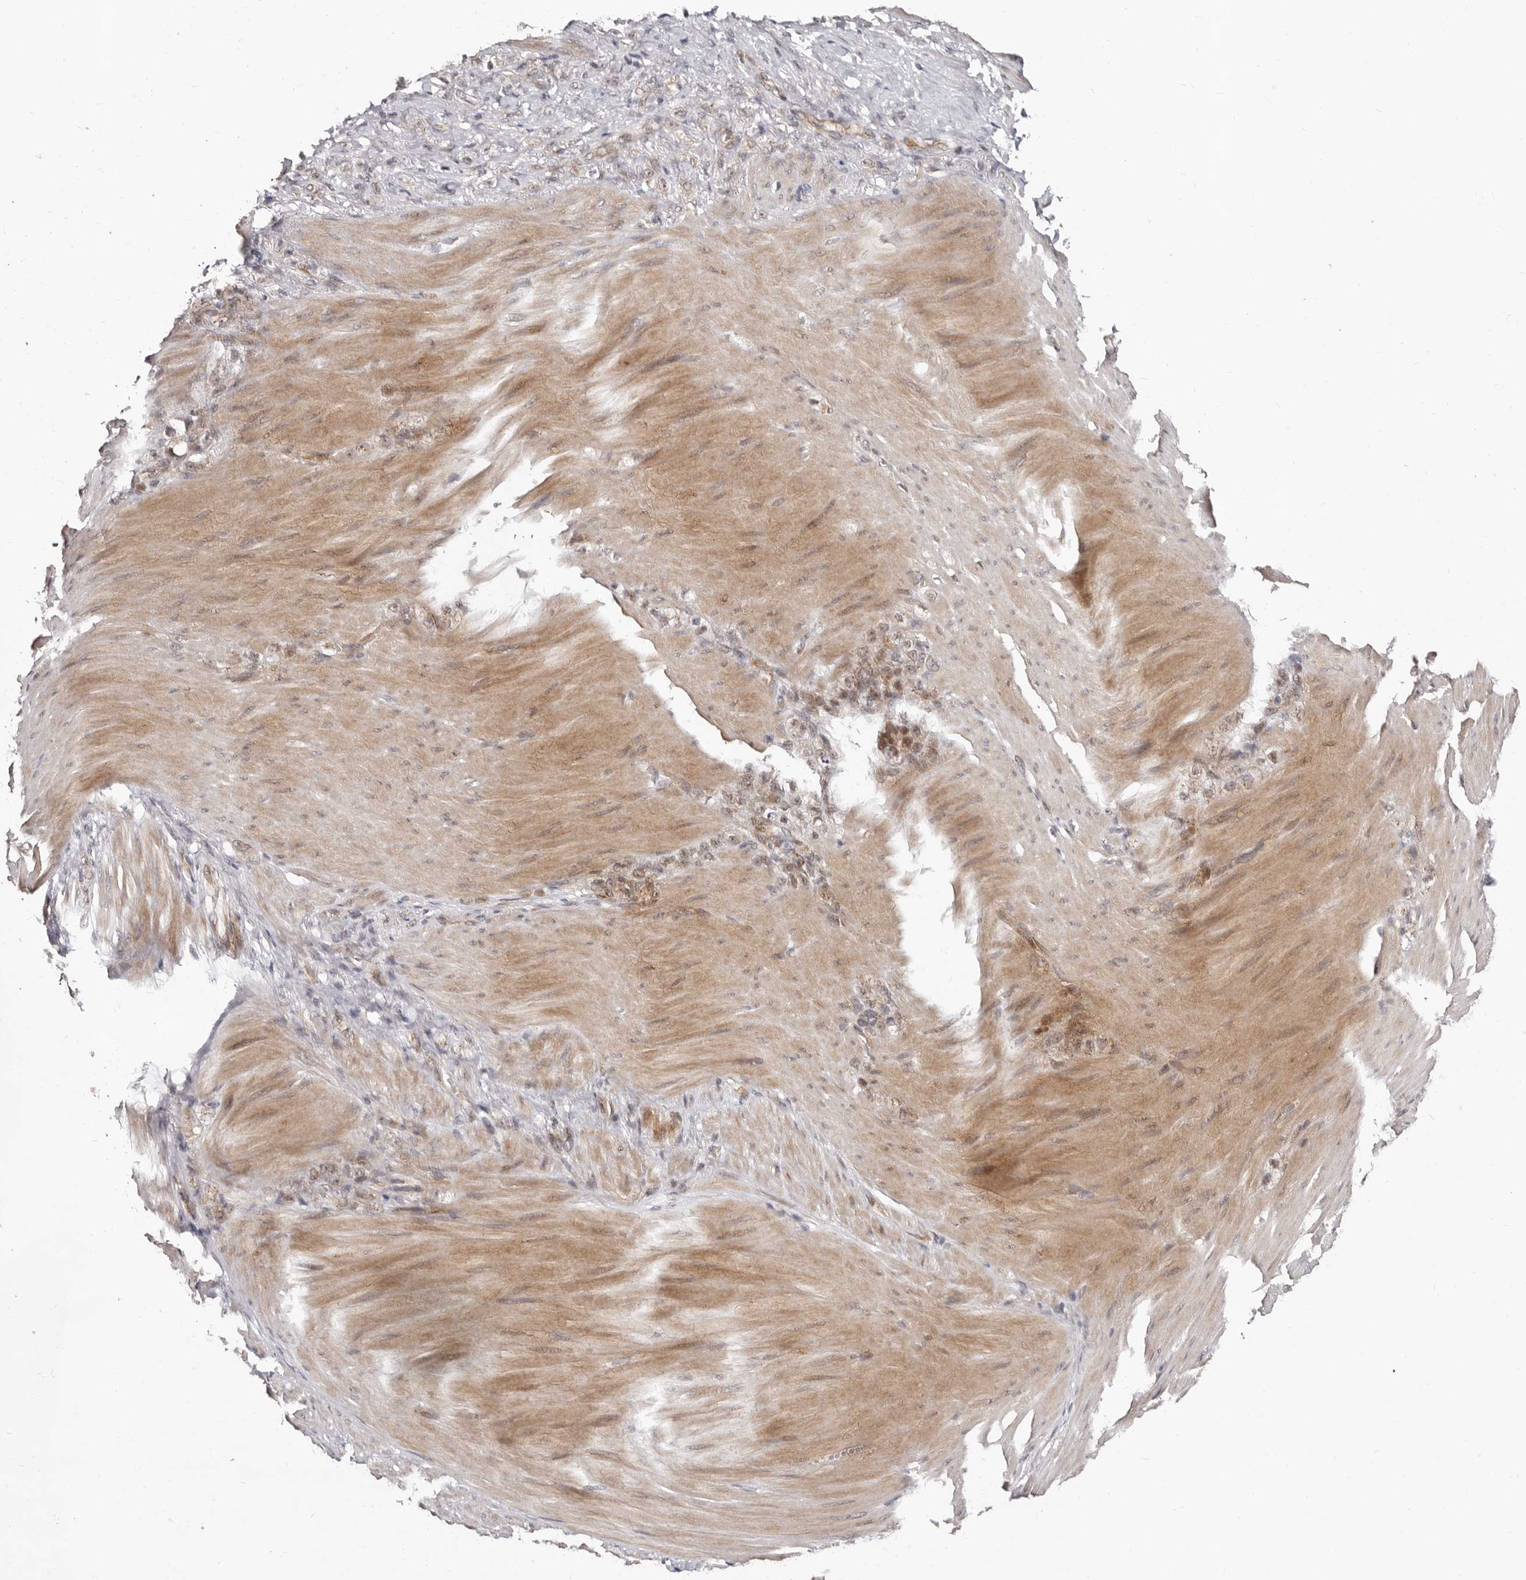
{"staining": {"intensity": "moderate", "quantity": "<25%", "location": "nuclear"}, "tissue": "stomach cancer", "cell_type": "Tumor cells", "image_type": "cancer", "snomed": [{"axis": "morphology", "description": "Normal tissue, NOS"}, {"axis": "morphology", "description": "Adenocarcinoma, NOS"}, {"axis": "topography", "description": "Stomach"}], "caption": "The immunohistochemical stain labels moderate nuclear expression in tumor cells of stomach cancer tissue.", "gene": "SRCAP", "patient": {"sex": "male", "age": 82}}